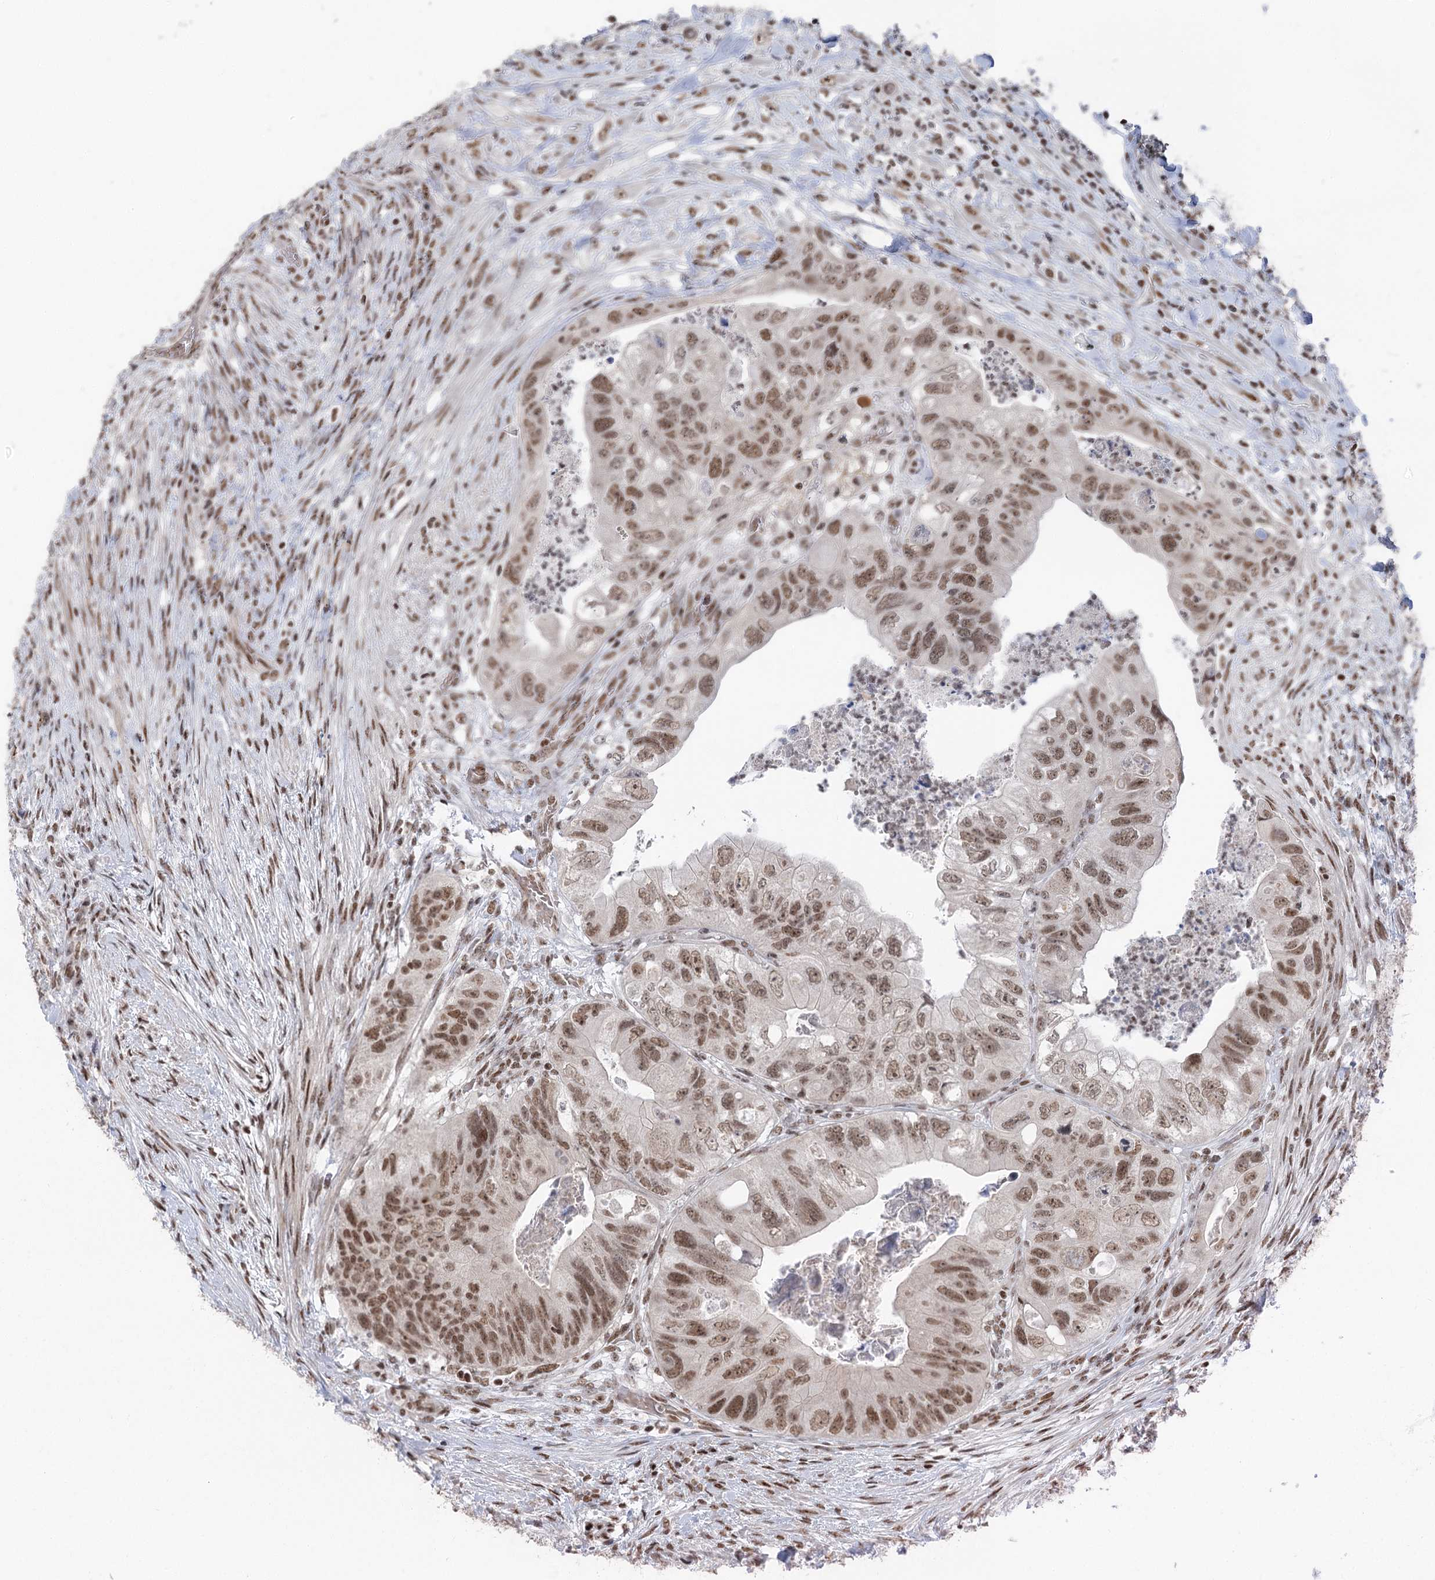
{"staining": {"intensity": "moderate", "quantity": ">75%", "location": "nuclear"}, "tissue": "colorectal cancer", "cell_type": "Tumor cells", "image_type": "cancer", "snomed": [{"axis": "morphology", "description": "Adenocarcinoma, NOS"}, {"axis": "topography", "description": "Rectum"}], "caption": "This photomicrograph demonstrates colorectal cancer stained with immunohistochemistry to label a protein in brown. The nuclear of tumor cells show moderate positivity for the protein. Nuclei are counter-stained blue.", "gene": "CGGBP1", "patient": {"sex": "male", "age": 63}}